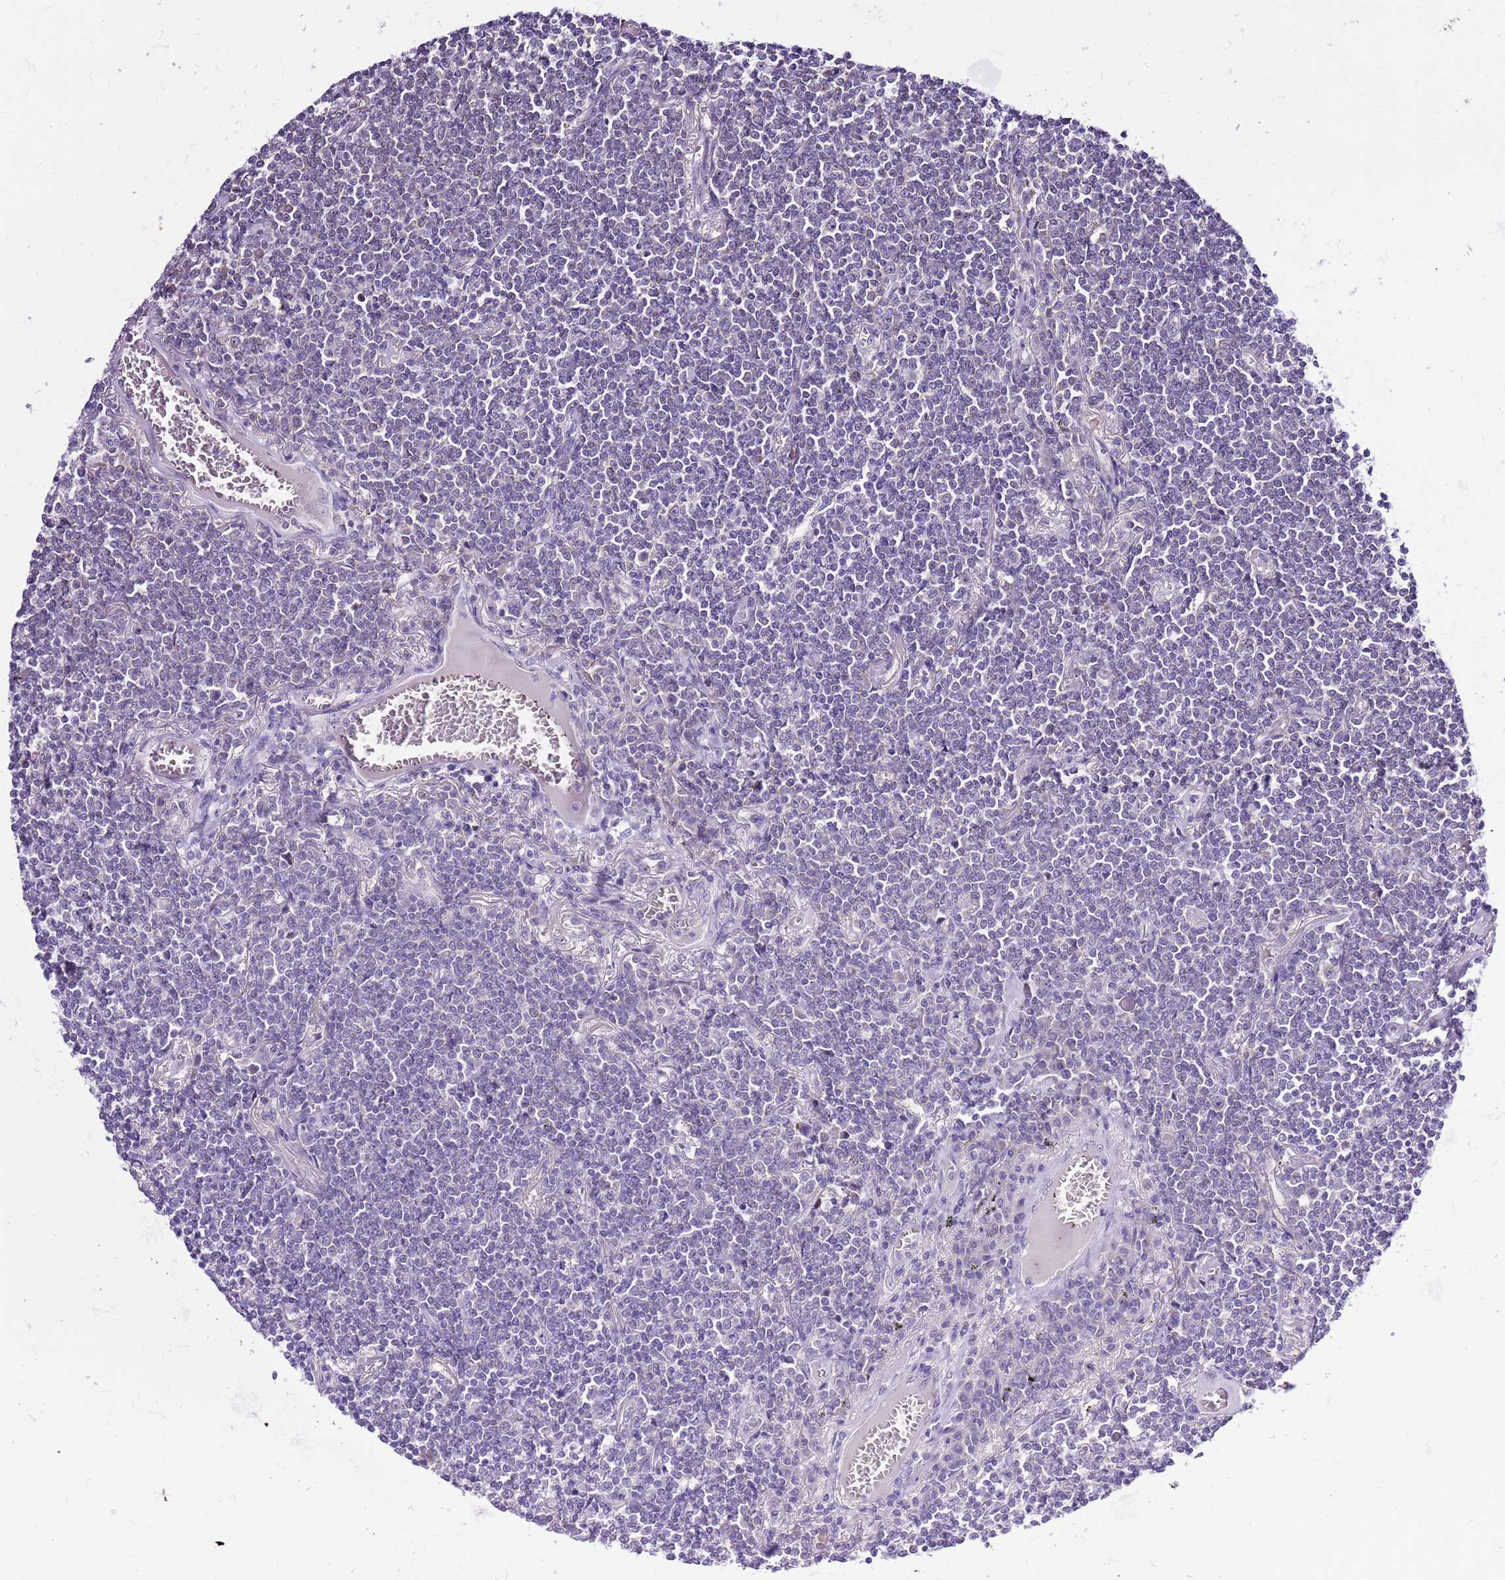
{"staining": {"intensity": "negative", "quantity": "none", "location": "none"}, "tissue": "lymphoma", "cell_type": "Tumor cells", "image_type": "cancer", "snomed": [{"axis": "morphology", "description": "Malignant lymphoma, non-Hodgkin's type, Low grade"}, {"axis": "topography", "description": "Lung"}], "caption": "This photomicrograph is of lymphoma stained with immunohistochemistry (IHC) to label a protein in brown with the nuclei are counter-stained blue. There is no staining in tumor cells.", "gene": "SMG1", "patient": {"sex": "female", "age": 71}}